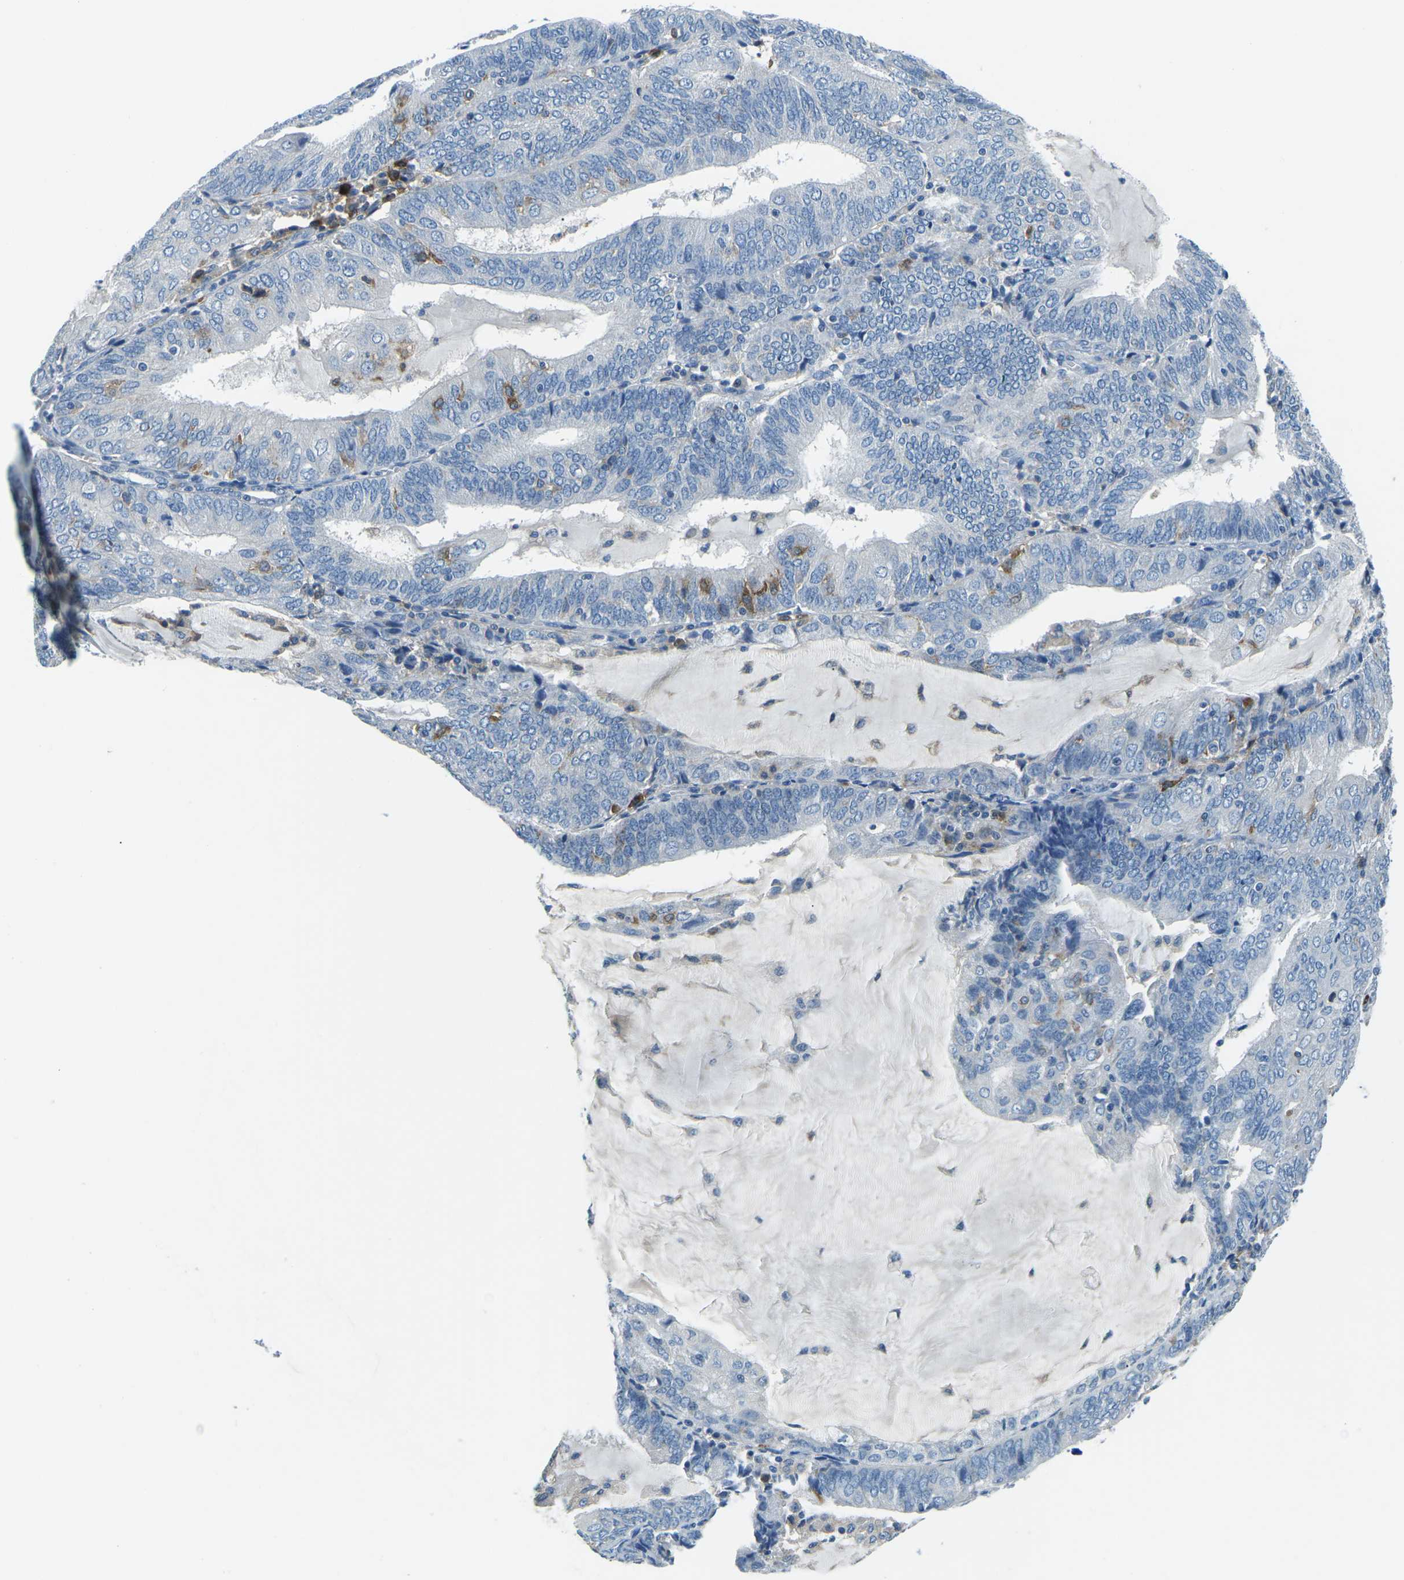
{"staining": {"intensity": "negative", "quantity": "none", "location": "none"}, "tissue": "endometrial cancer", "cell_type": "Tumor cells", "image_type": "cancer", "snomed": [{"axis": "morphology", "description": "Adenocarcinoma, NOS"}, {"axis": "topography", "description": "Endometrium"}], "caption": "Immunohistochemical staining of endometrial cancer displays no significant expression in tumor cells.", "gene": "CD1D", "patient": {"sex": "female", "age": 81}}